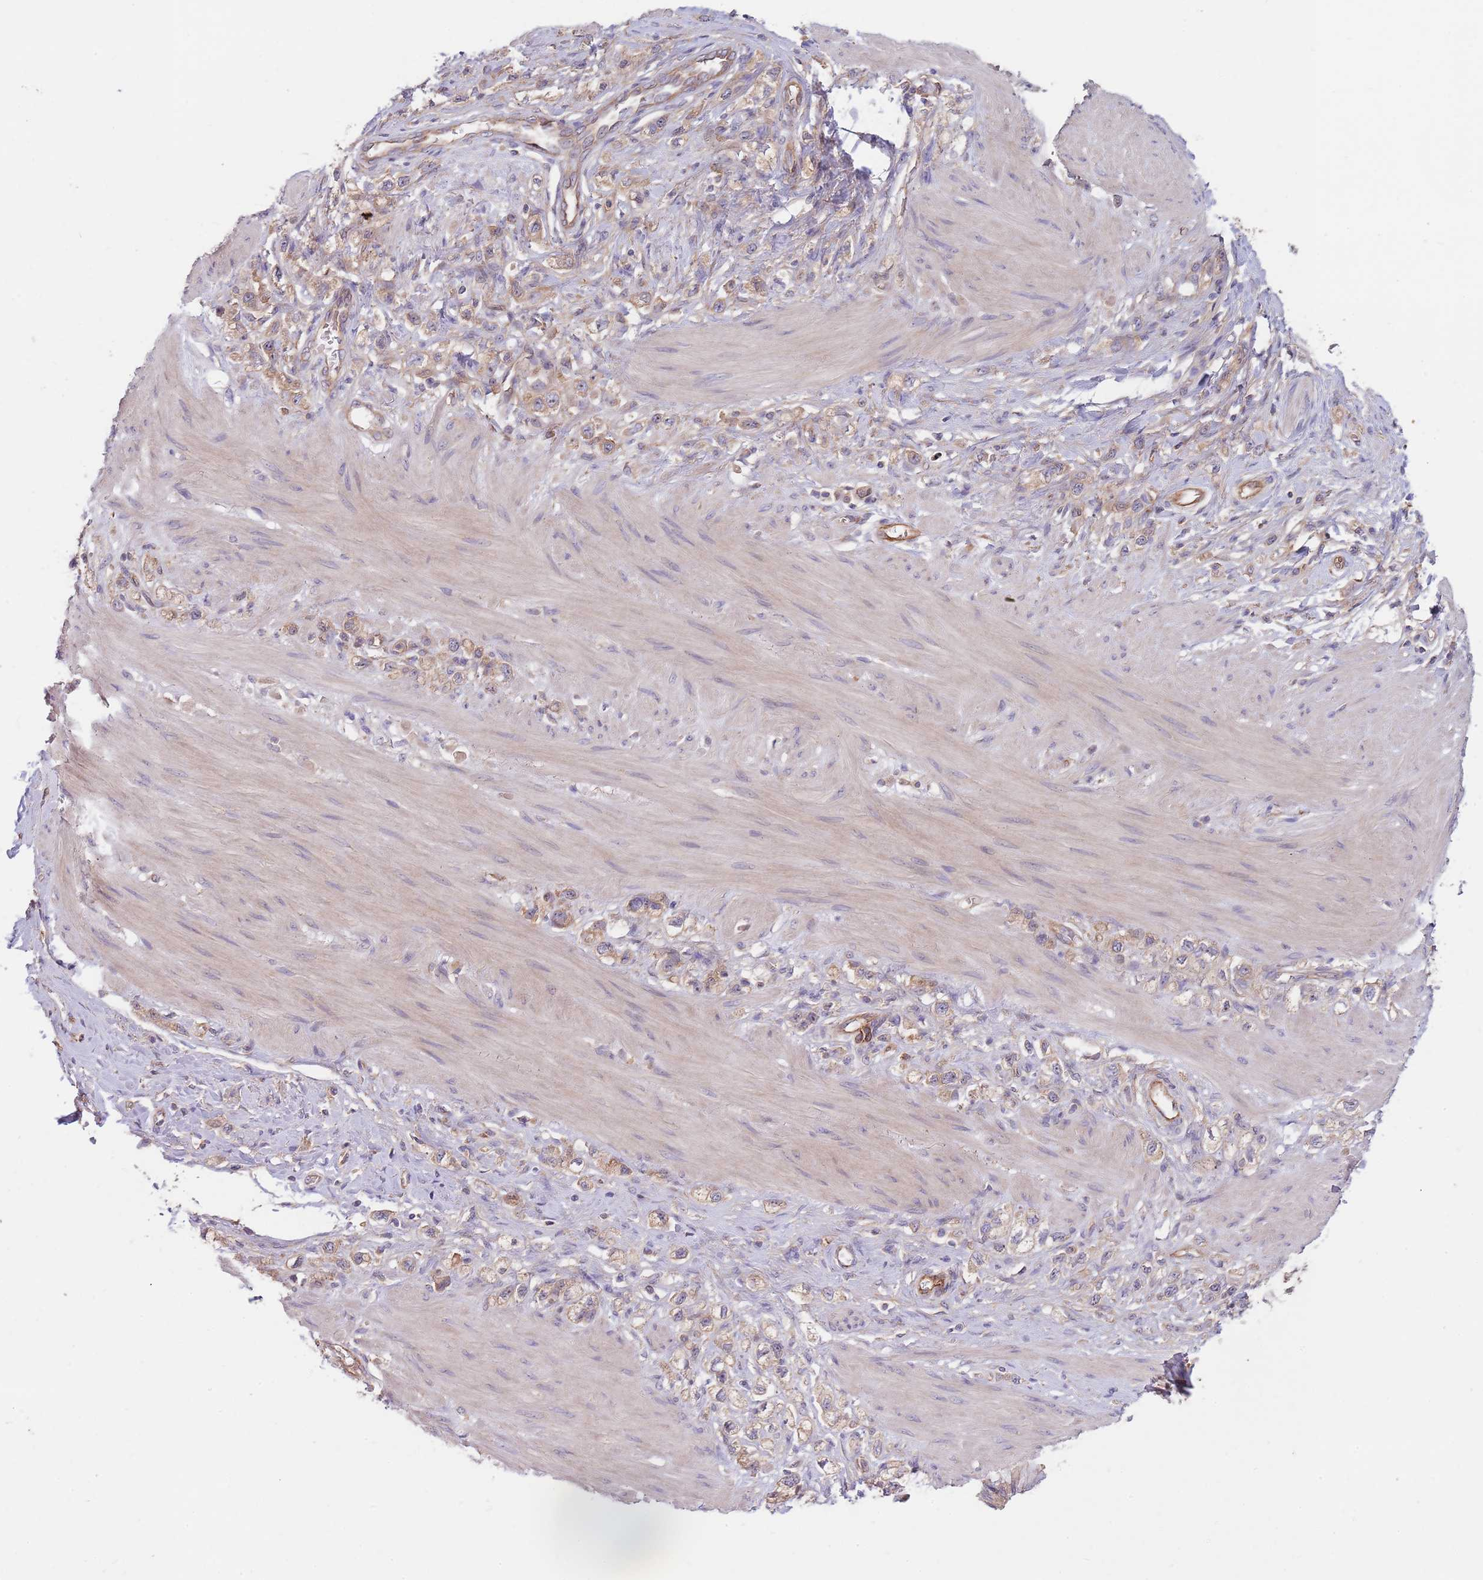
{"staining": {"intensity": "moderate", "quantity": ">75%", "location": "cytoplasmic/membranous"}, "tissue": "stomach cancer", "cell_type": "Tumor cells", "image_type": "cancer", "snomed": [{"axis": "morphology", "description": "Adenocarcinoma, NOS"}, {"axis": "topography", "description": "Stomach"}], "caption": "Tumor cells show medium levels of moderate cytoplasmic/membranous positivity in approximately >75% of cells in adenocarcinoma (stomach). (IHC, brightfield microscopy, high magnification).", "gene": "EIF3F", "patient": {"sex": "female", "age": 65}}